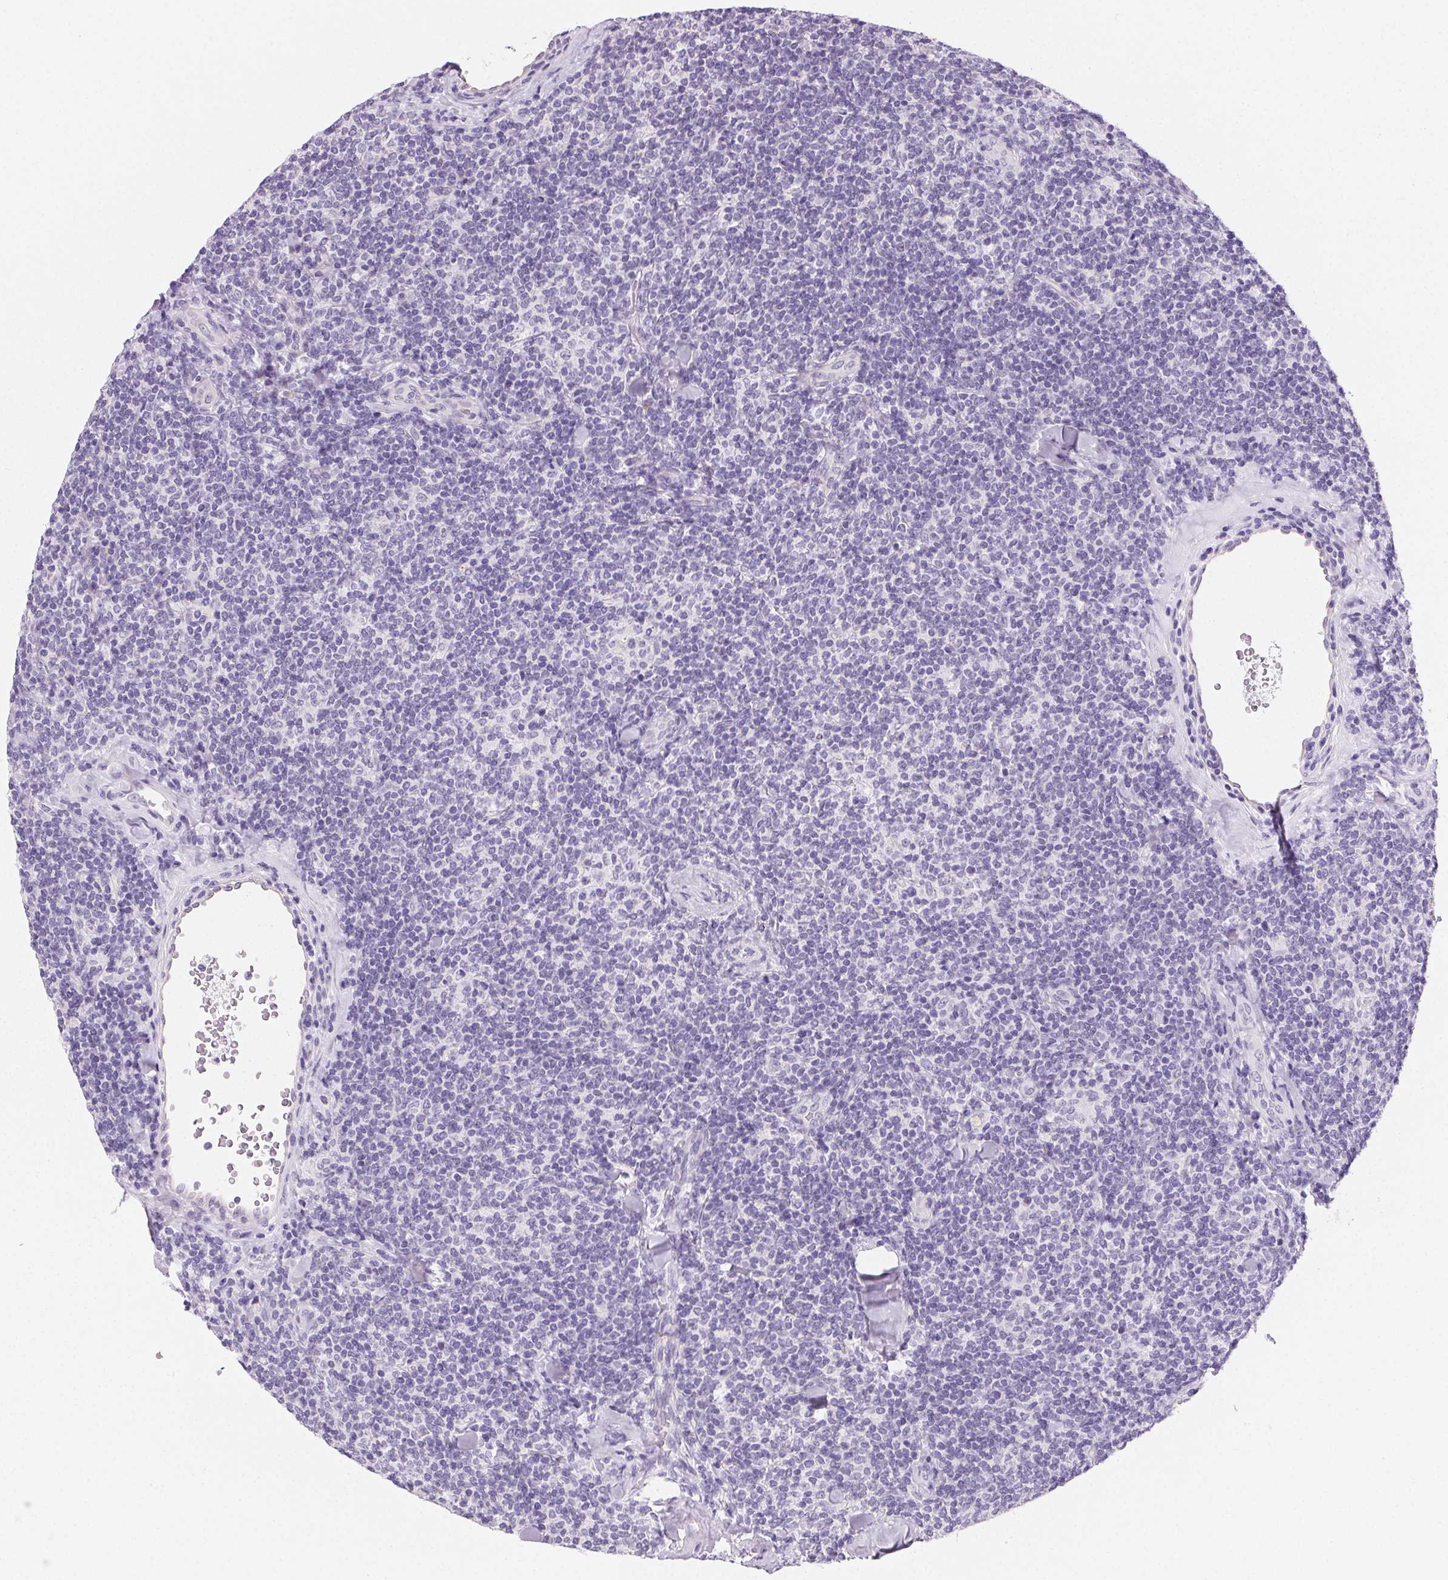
{"staining": {"intensity": "negative", "quantity": "none", "location": "none"}, "tissue": "lymphoma", "cell_type": "Tumor cells", "image_type": "cancer", "snomed": [{"axis": "morphology", "description": "Malignant lymphoma, non-Hodgkin's type, Low grade"}, {"axis": "topography", "description": "Lymph node"}], "caption": "DAB (3,3'-diaminobenzidine) immunohistochemical staining of lymphoma exhibits no significant expression in tumor cells.", "gene": "PRSS3", "patient": {"sex": "female", "age": 56}}